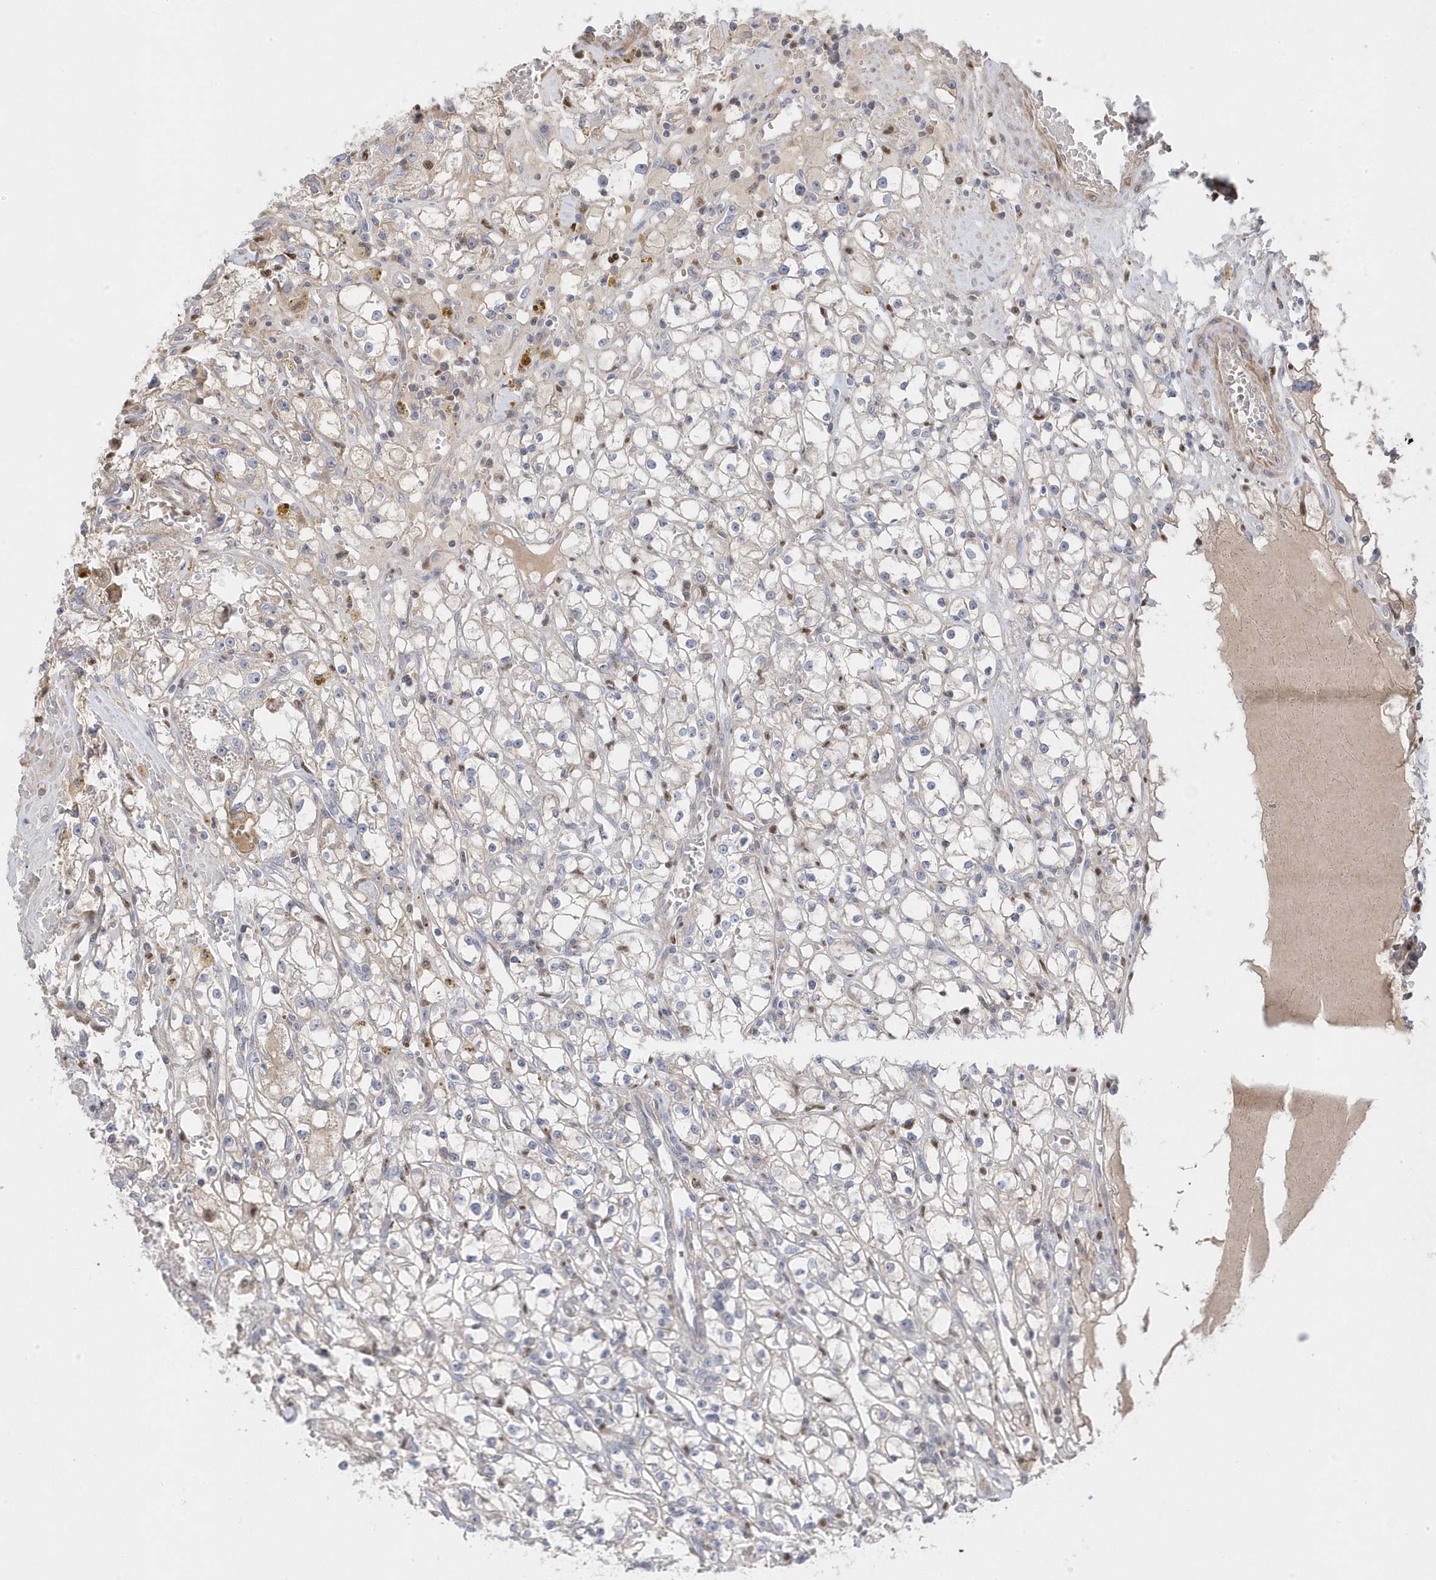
{"staining": {"intensity": "negative", "quantity": "none", "location": "none"}, "tissue": "renal cancer", "cell_type": "Tumor cells", "image_type": "cancer", "snomed": [{"axis": "morphology", "description": "Adenocarcinoma, NOS"}, {"axis": "topography", "description": "Kidney"}], "caption": "Micrograph shows no protein positivity in tumor cells of renal cancer tissue.", "gene": "GTPBP6", "patient": {"sex": "male", "age": 56}}